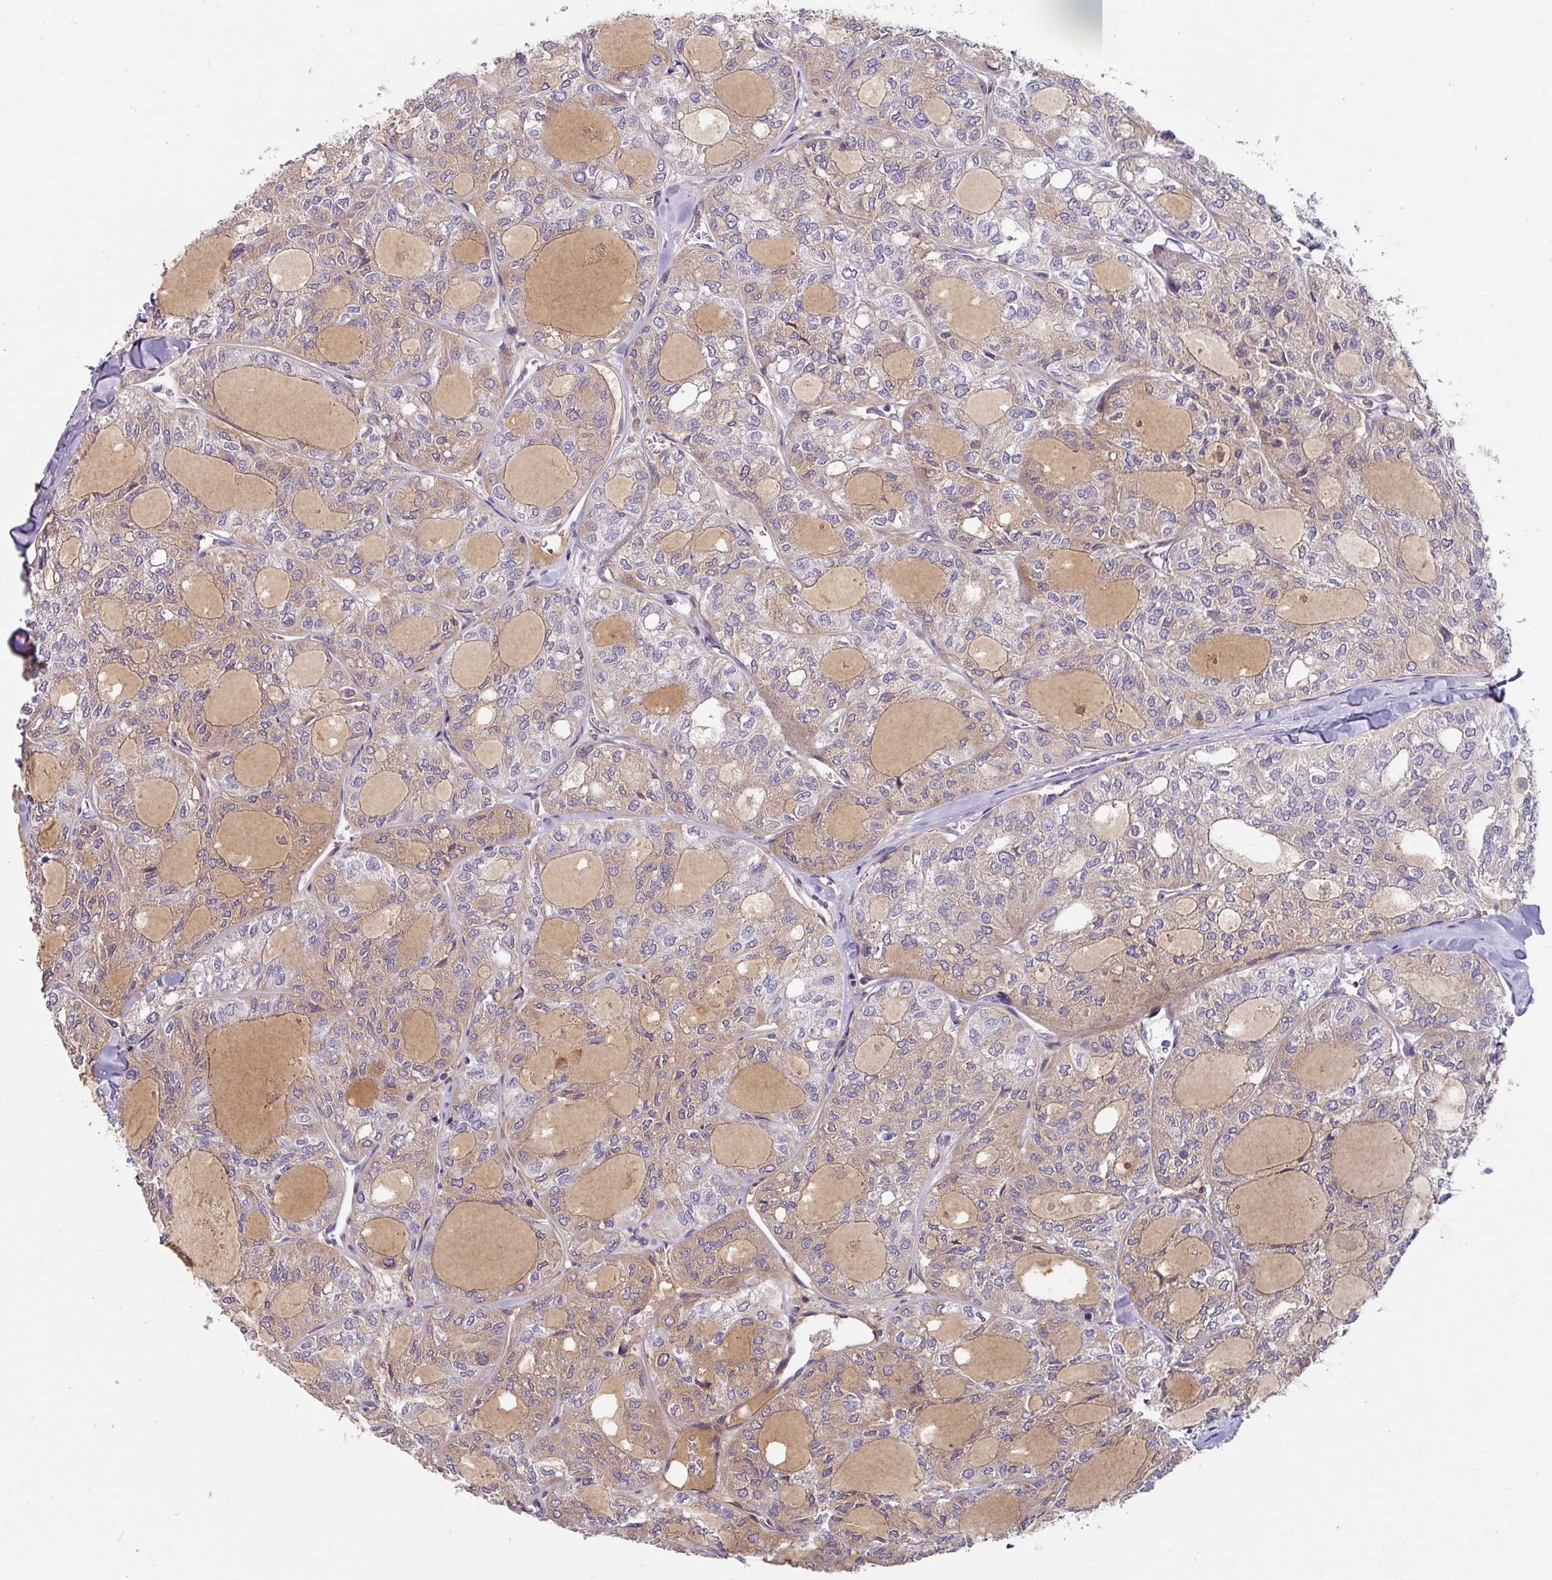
{"staining": {"intensity": "weak", "quantity": "<25%", "location": "cytoplasmic/membranous"}, "tissue": "thyroid cancer", "cell_type": "Tumor cells", "image_type": "cancer", "snomed": [{"axis": "morphology", "description": "Follicular adenoma carcinoma, NOS"}, {"axis": "topography", "description": "Thyroid gland"}], "caption": "Protein analysis of thyroid follicular adenoma carcinoma exhibits no significant staining in tumor cells. (DAB immunohistochemistry (IHC) visualized using brightfield microscopy, high magnification).", "gene": "KLHL3", "patient": {"sex": "male", "age": 75}}